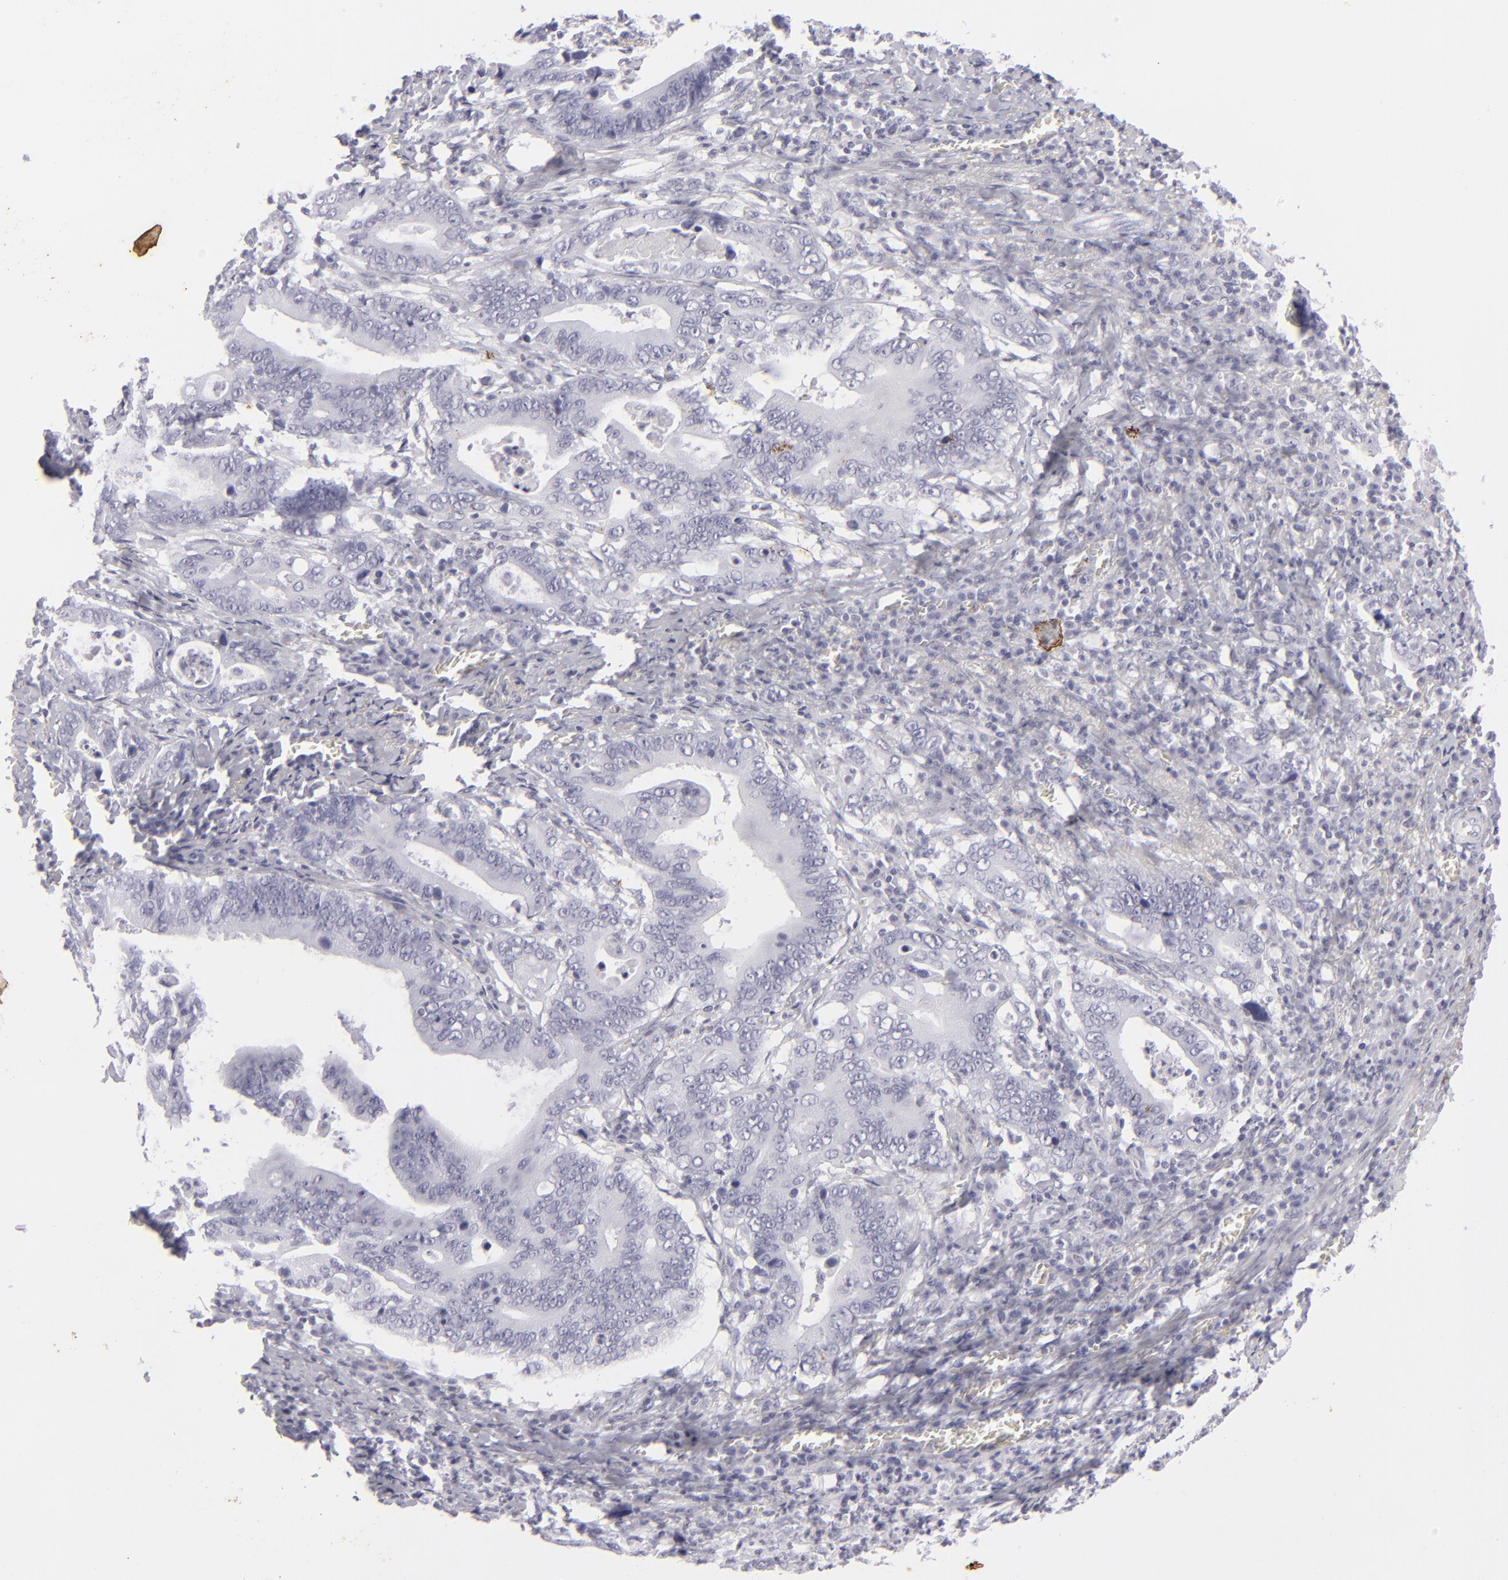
{"staining": {"intensity": "negative", "quantity": "none", "location": "none"}, "tissue": "stomach cancer", "cell_type": "Tumor cells", "image_type": "cancer", "snomed": [{"axis": "morphology", "description": "Adenocarcinoma, NOS"}, {"axis": "topography", "description": "Stomach, upper"}], "caption": "This micrograph is of stomach cancer (adenocarcinoma) stained with IHC to label a protein in brown with the nuclei are counter-stained blue. There is no expression in tumor cells.", "gene": "KRT1", "patient": {"sex": "male", "age": 63}}